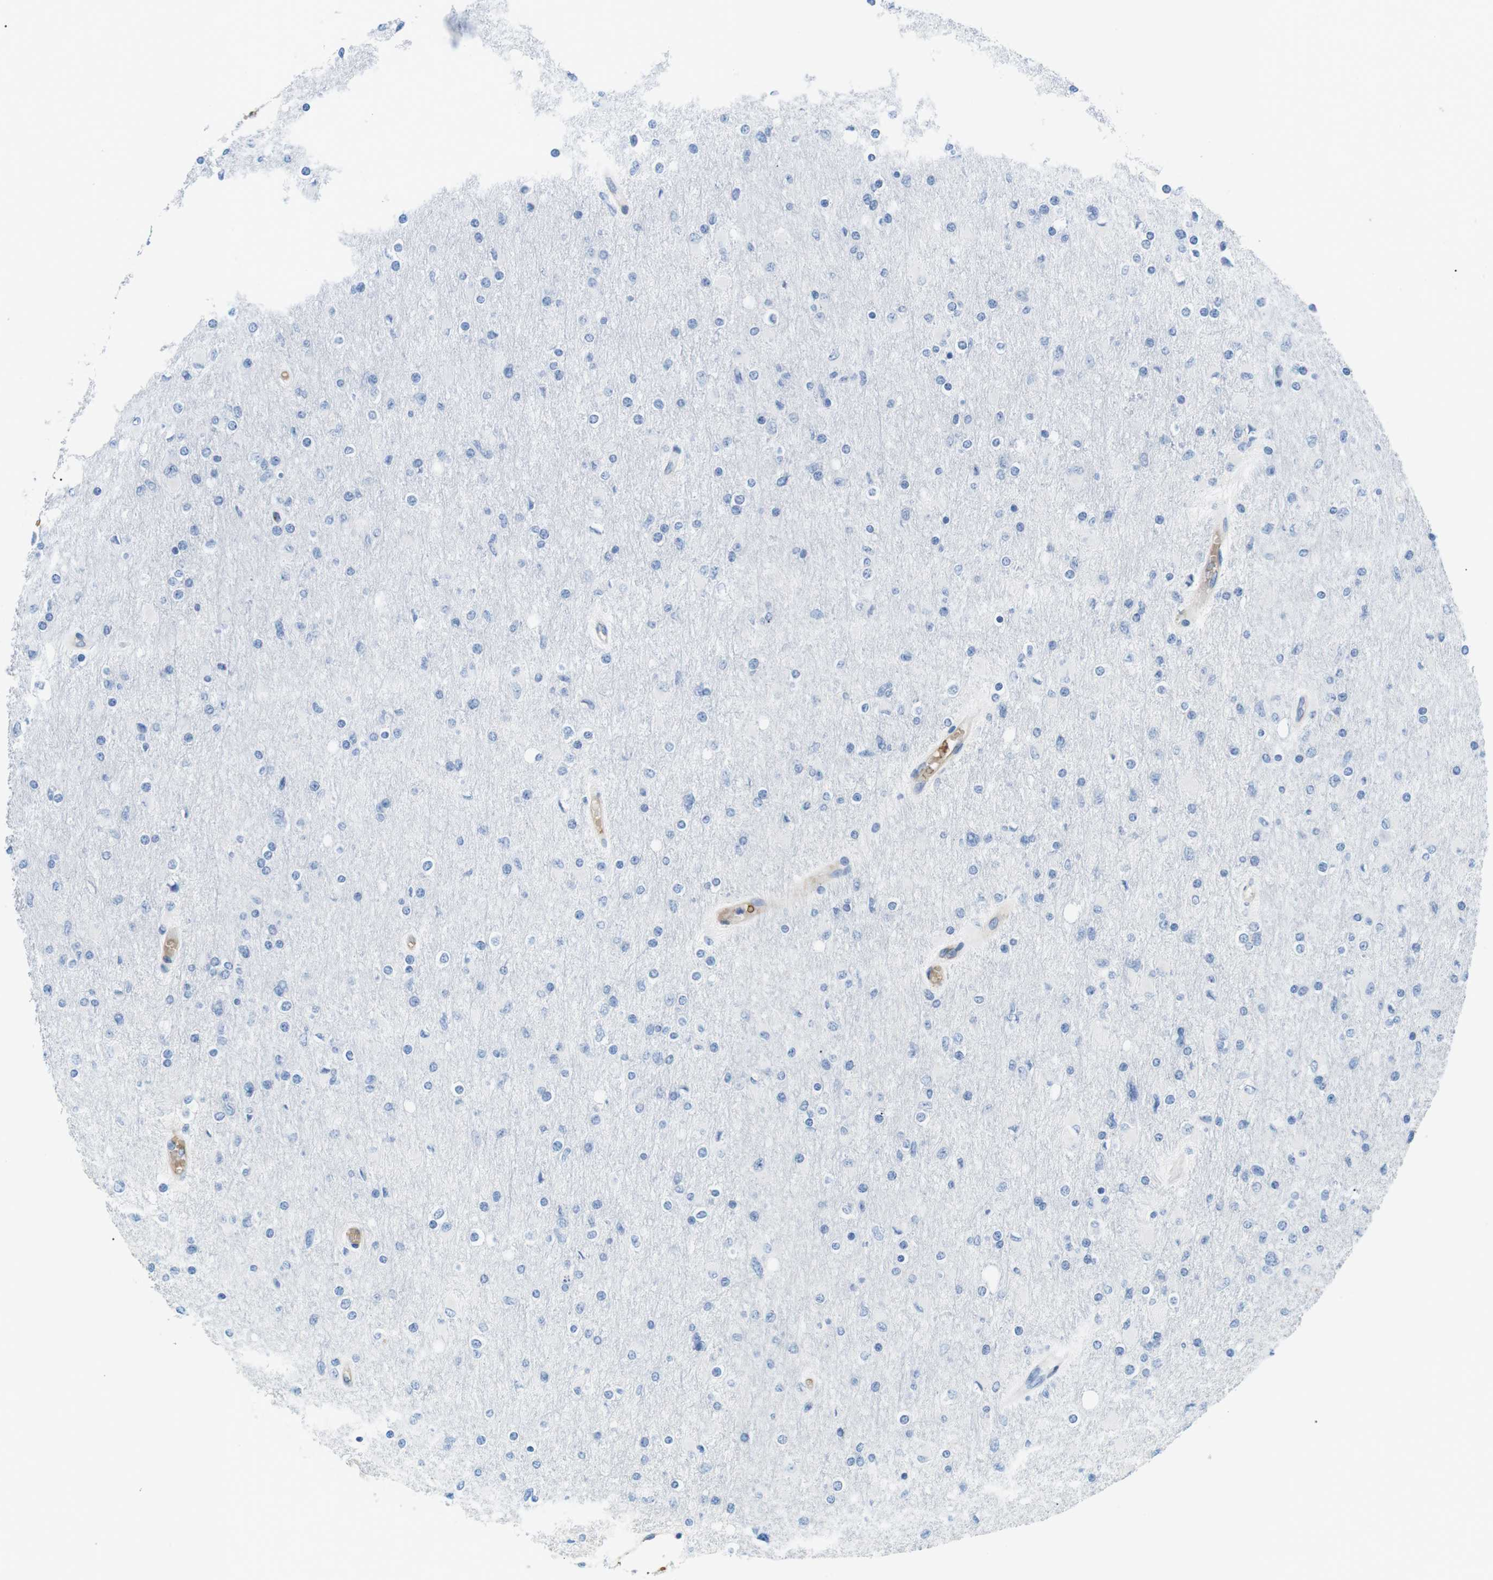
{"staining": {"intensity": "negative", "quantity": "none", "location": "none"}, "tissue": "glioma", "cell_type": "Tumor cells", "image_type": "cancer", "snomed": [{"axis": "morphology", "description": "Glioma, malignant, High grade"}, {"axis": "topography", "description": "Cerebral cortex"}], "caption": "This image is of malignant glioma (high-grade) stained with immunohistochemistry to label a protein in brown with the nuclei are counter-stained blue. There is no expression in tumor cells.", "gene": "ADCY10", "patient": {"sex": "female", "age": 36}}